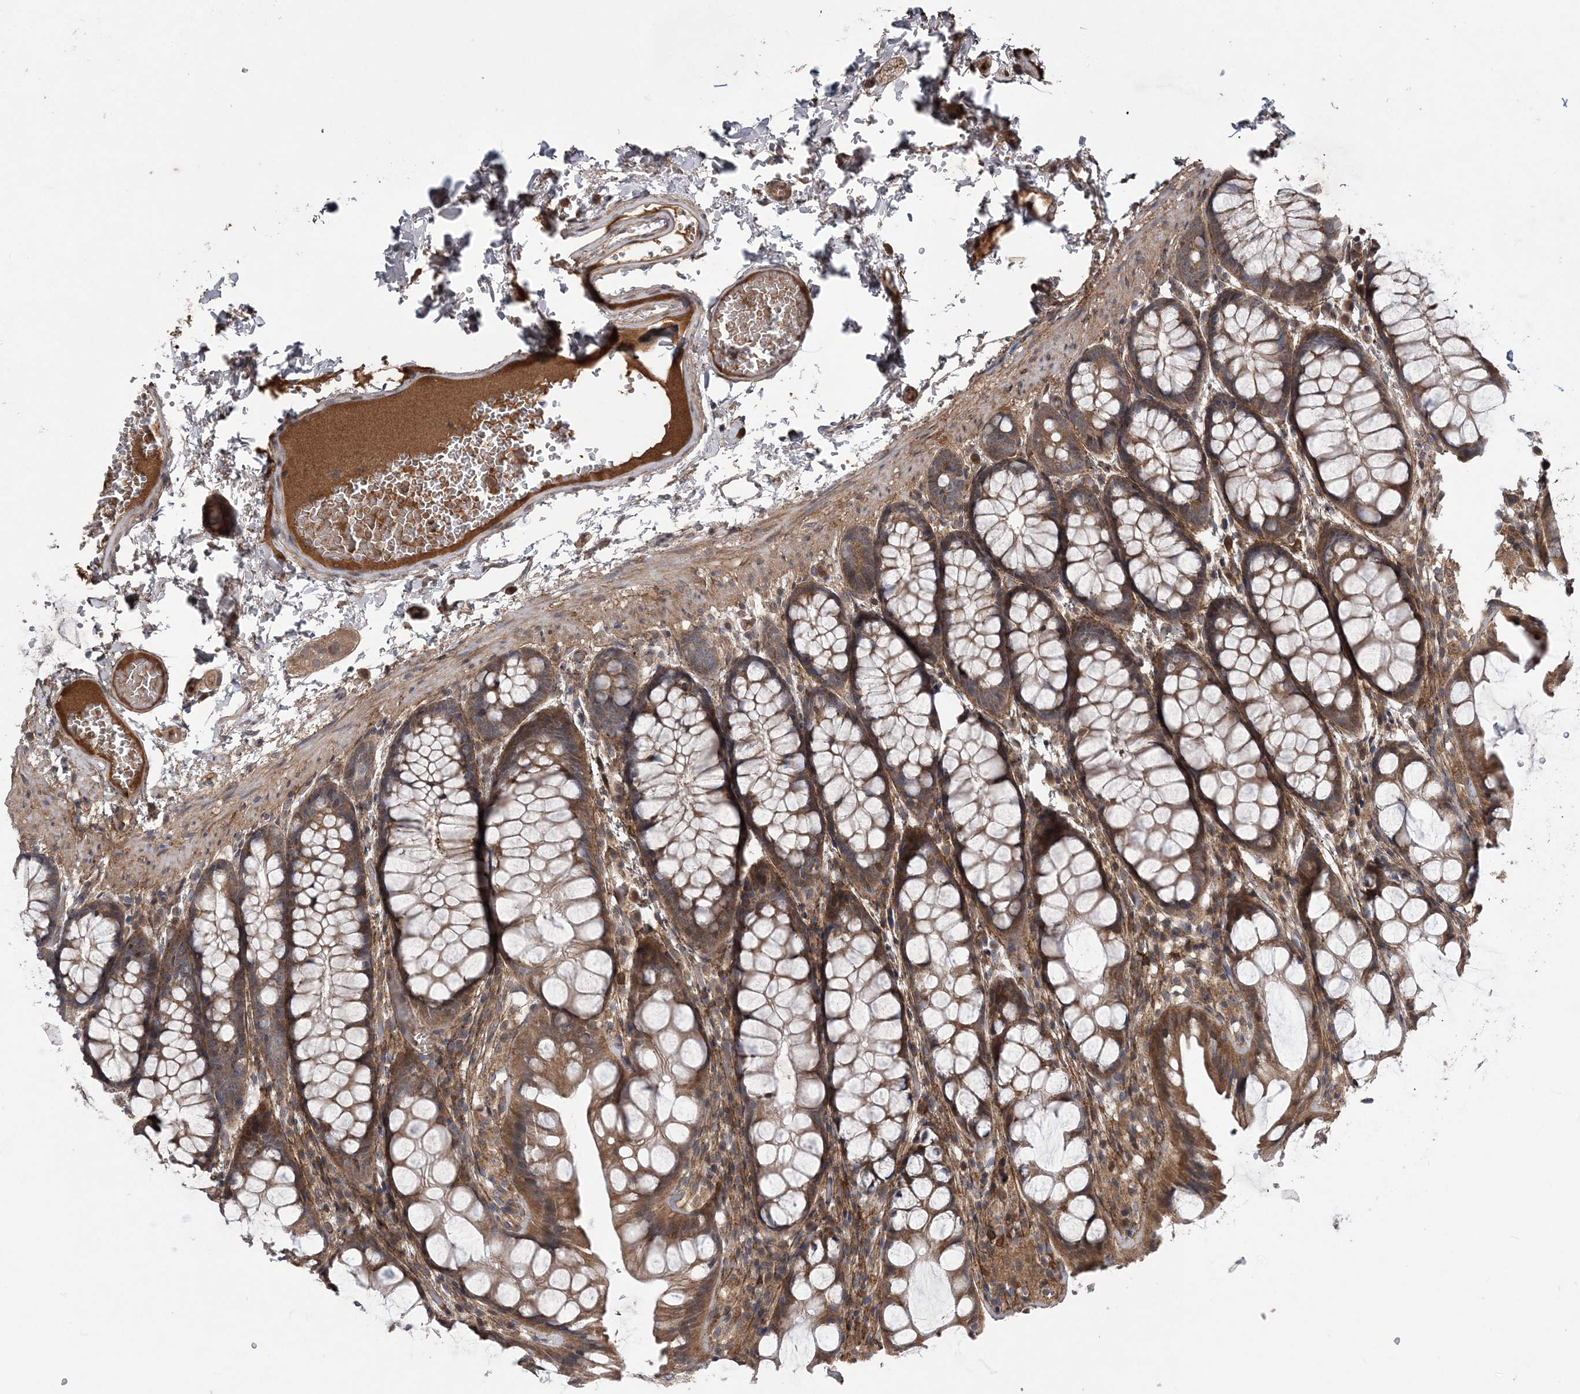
{"staining": {"intensity": "moderate", "quantity": ">75%", "location": "cytoplasmic/membranous"}, "tissue": "colon", "cell_type": "Endothelial cells", "image_type": "normal", "snomed": [{"axis": "morphology", "description": "Normal tissue, NOS"}, {"axis": "topography", "description": "Colon"}], "caption": "Endothelial cells demonstrate moderate cytoplasmic/membranous staining in approximately >75% of cells in unremarkable colon.", "gene": "HMGCS1", "patient": {"sex": "male", "age": 47}}